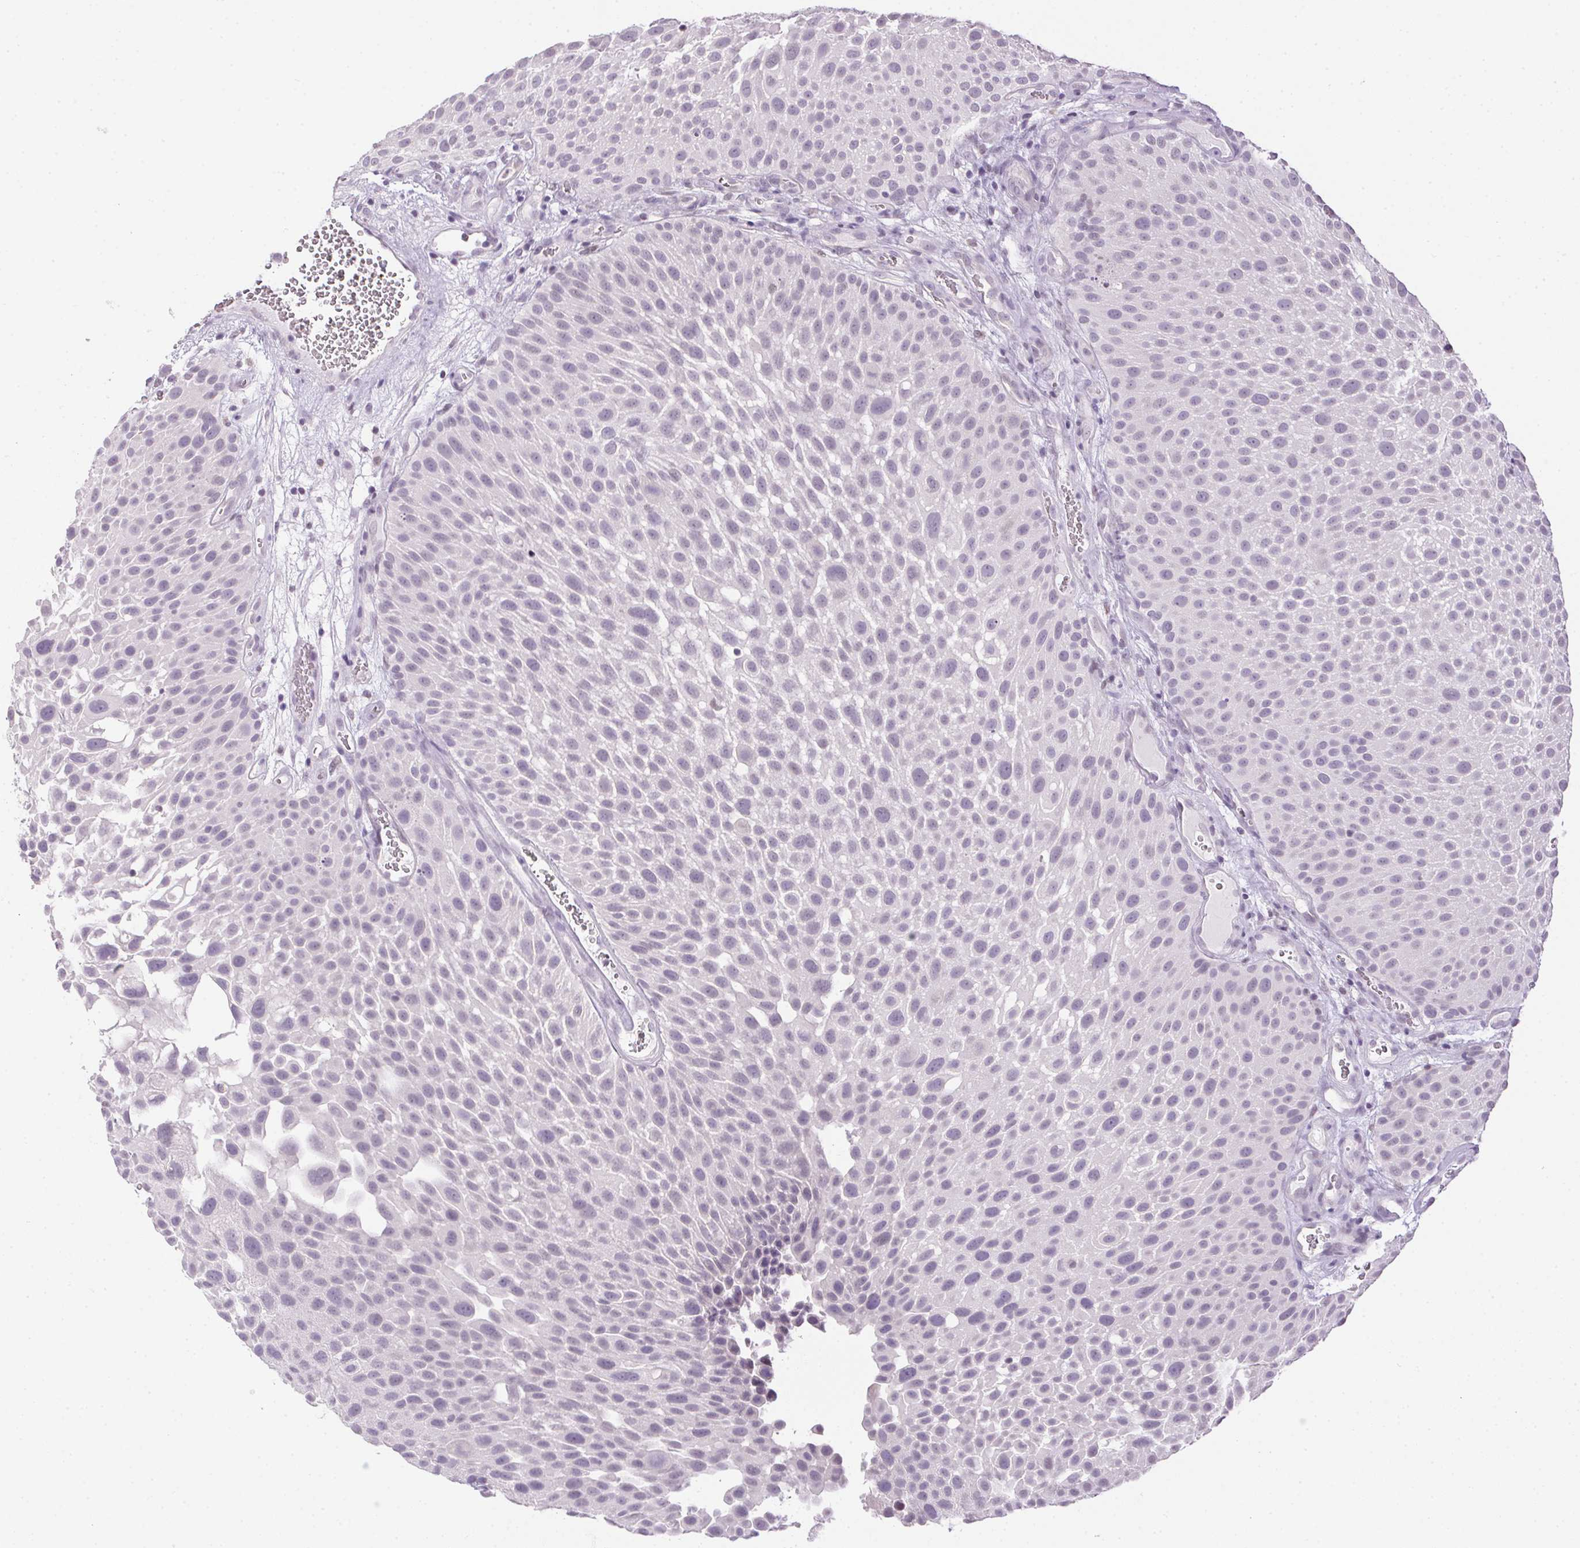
{"staining": {"intensity": "negative", "quantity": "none", "location": "none"}, "tissue": "urothelial cancer", "cell_type": "Tumor cells", "image_type": "cancer", "snomed": [{"axis": "morphology", "description": "Urothelial carcinoma, Low grade"}, {"axis": "topography", "description": "Urinary bladder"}], "caption": "A photomicrograph of human low-grade urothelial carcinoma is negative for staining in tumor cells.", "gene": "PRL", "patient": {"sex": "male", "age": 72}}